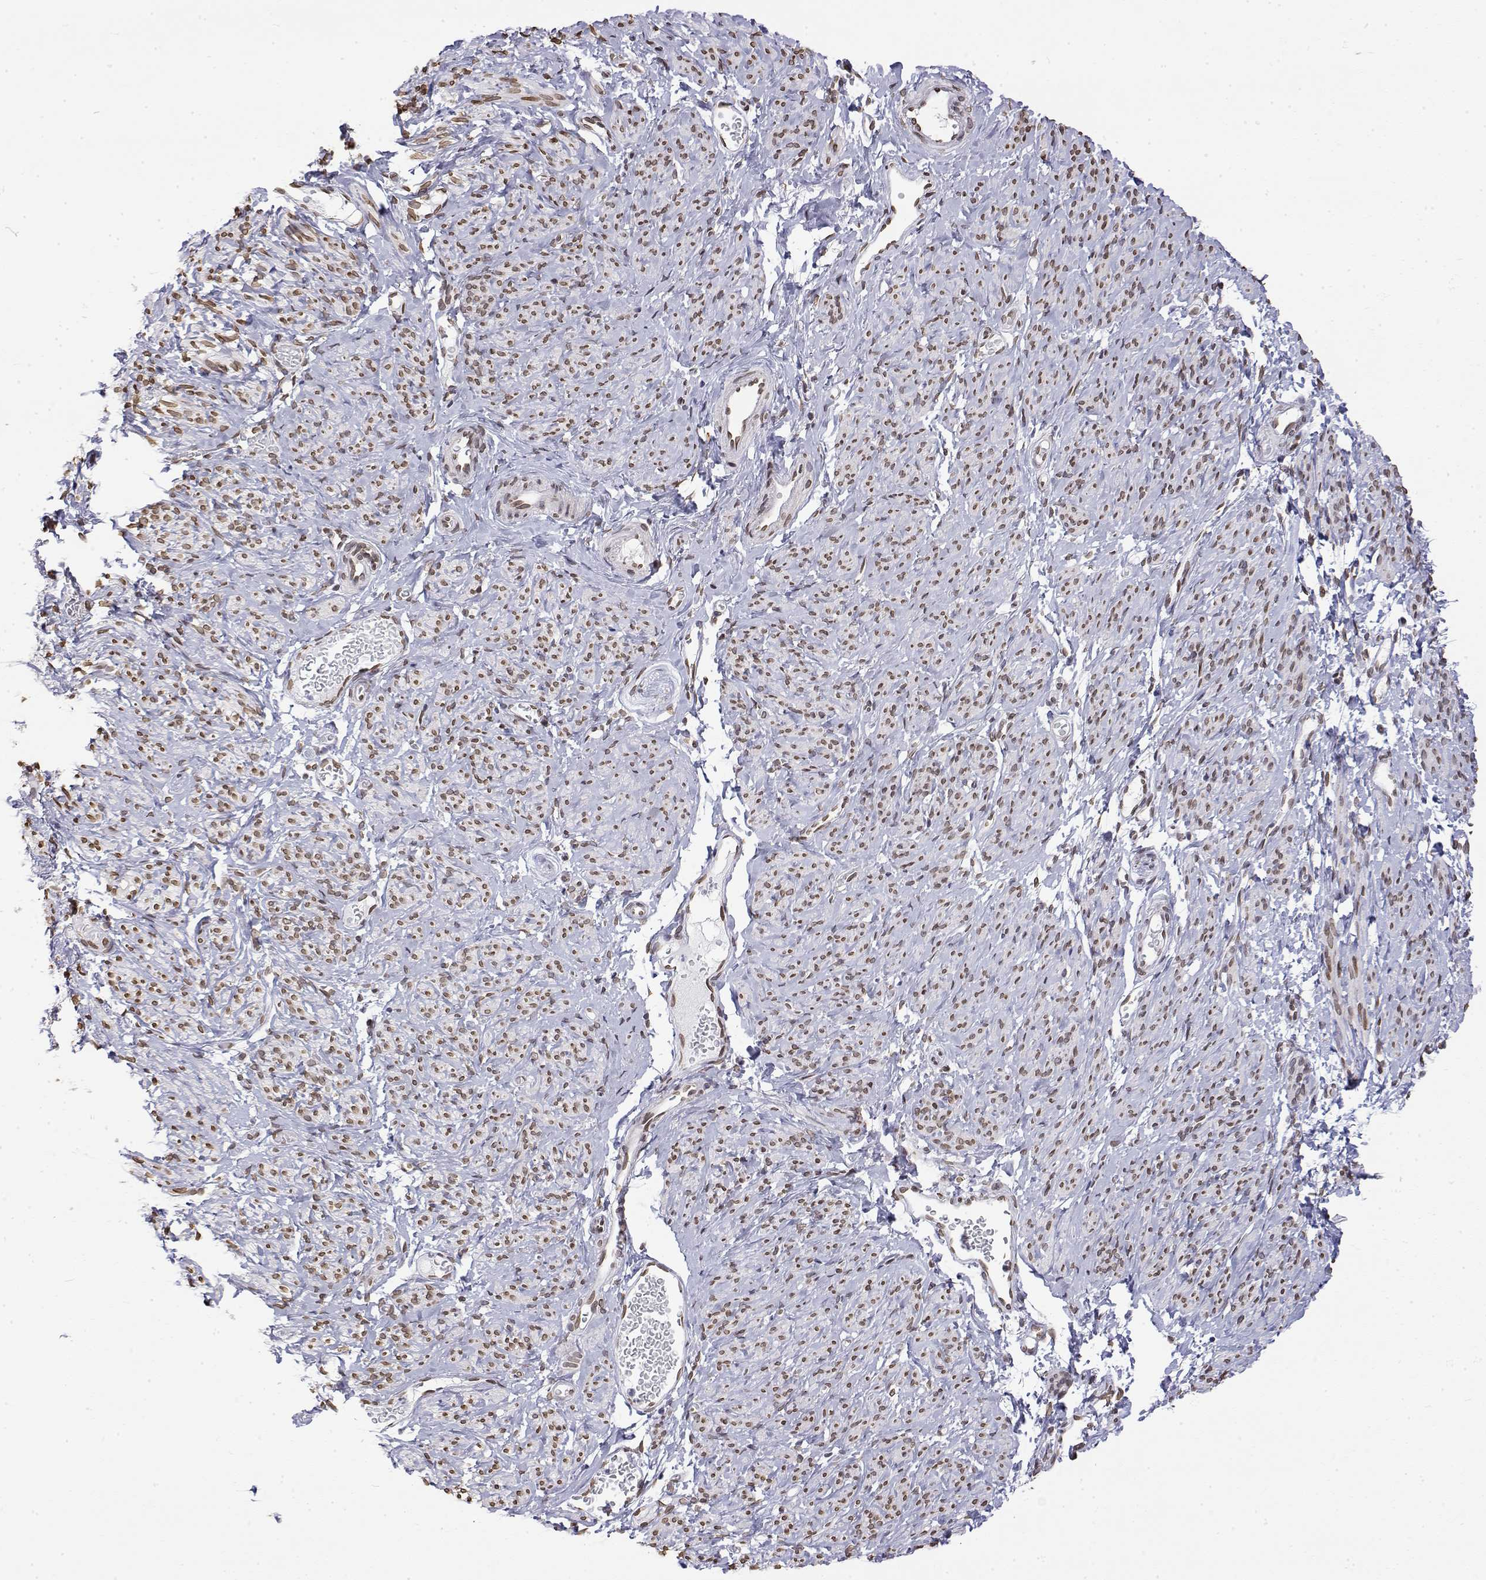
{"staining": {"intensity": "moderate", "quantity": ">75%", "location": "nuclear"}, "tissue": "smooth muscle", "cell_type": "Smooth muscle cells", "image_type": "normal", "snomed": [{"axis": "morphology", "description": "Normal tissue, NOS"}, {"axis": "topography", "description": "Smooth muscle"}], "caption": "Immunohistochemical staining of benign human smooth muscle demonstrates >75% levels of moderate nuclear protein expression in approximately >75% of smooth muscle cells.", "gene": "ZNF532", "patient": {"sex": "female", "age": 65}}